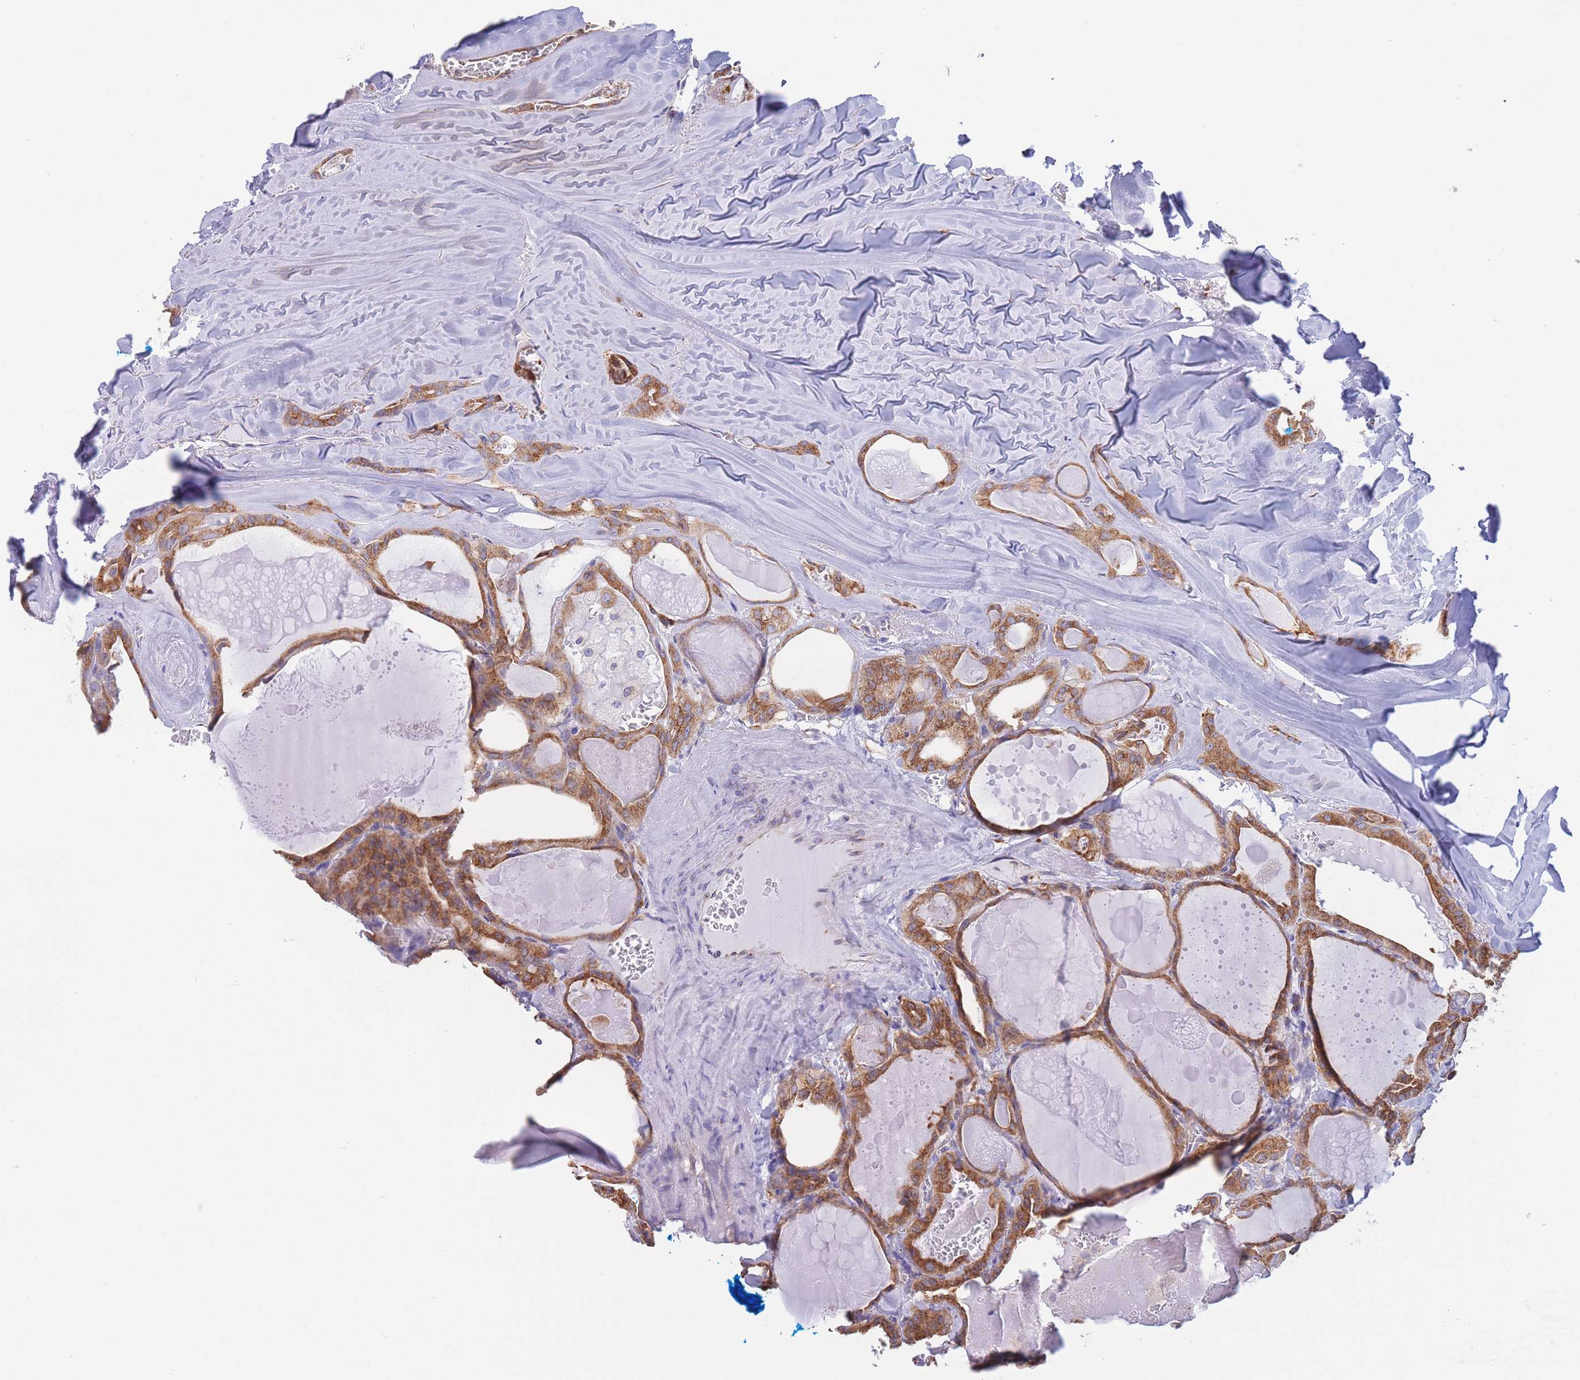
{"staining": {"intensity": "strong", "quantity": ">75%", "location": "cytoplasmic/membranous"}, "tissue": "thyroid cancer", "cell_type": "Tumor cells", "image_type": "cancer", "snomed": [{"axis": "morphology", "description": "Papillary adenocarcinoma, NOS"}, {"axis": "topography", "description": "Thyroid gland"}], "caption": "Immunohistochemical staining of human papillary adenocarcinoma (thyroid) demonstrates strong cytoplasmic/membranous protein staining in approximately >75% of tumor cells.", "gene": "MRPL30", "patient": {"sex": "male", "age": 52}}